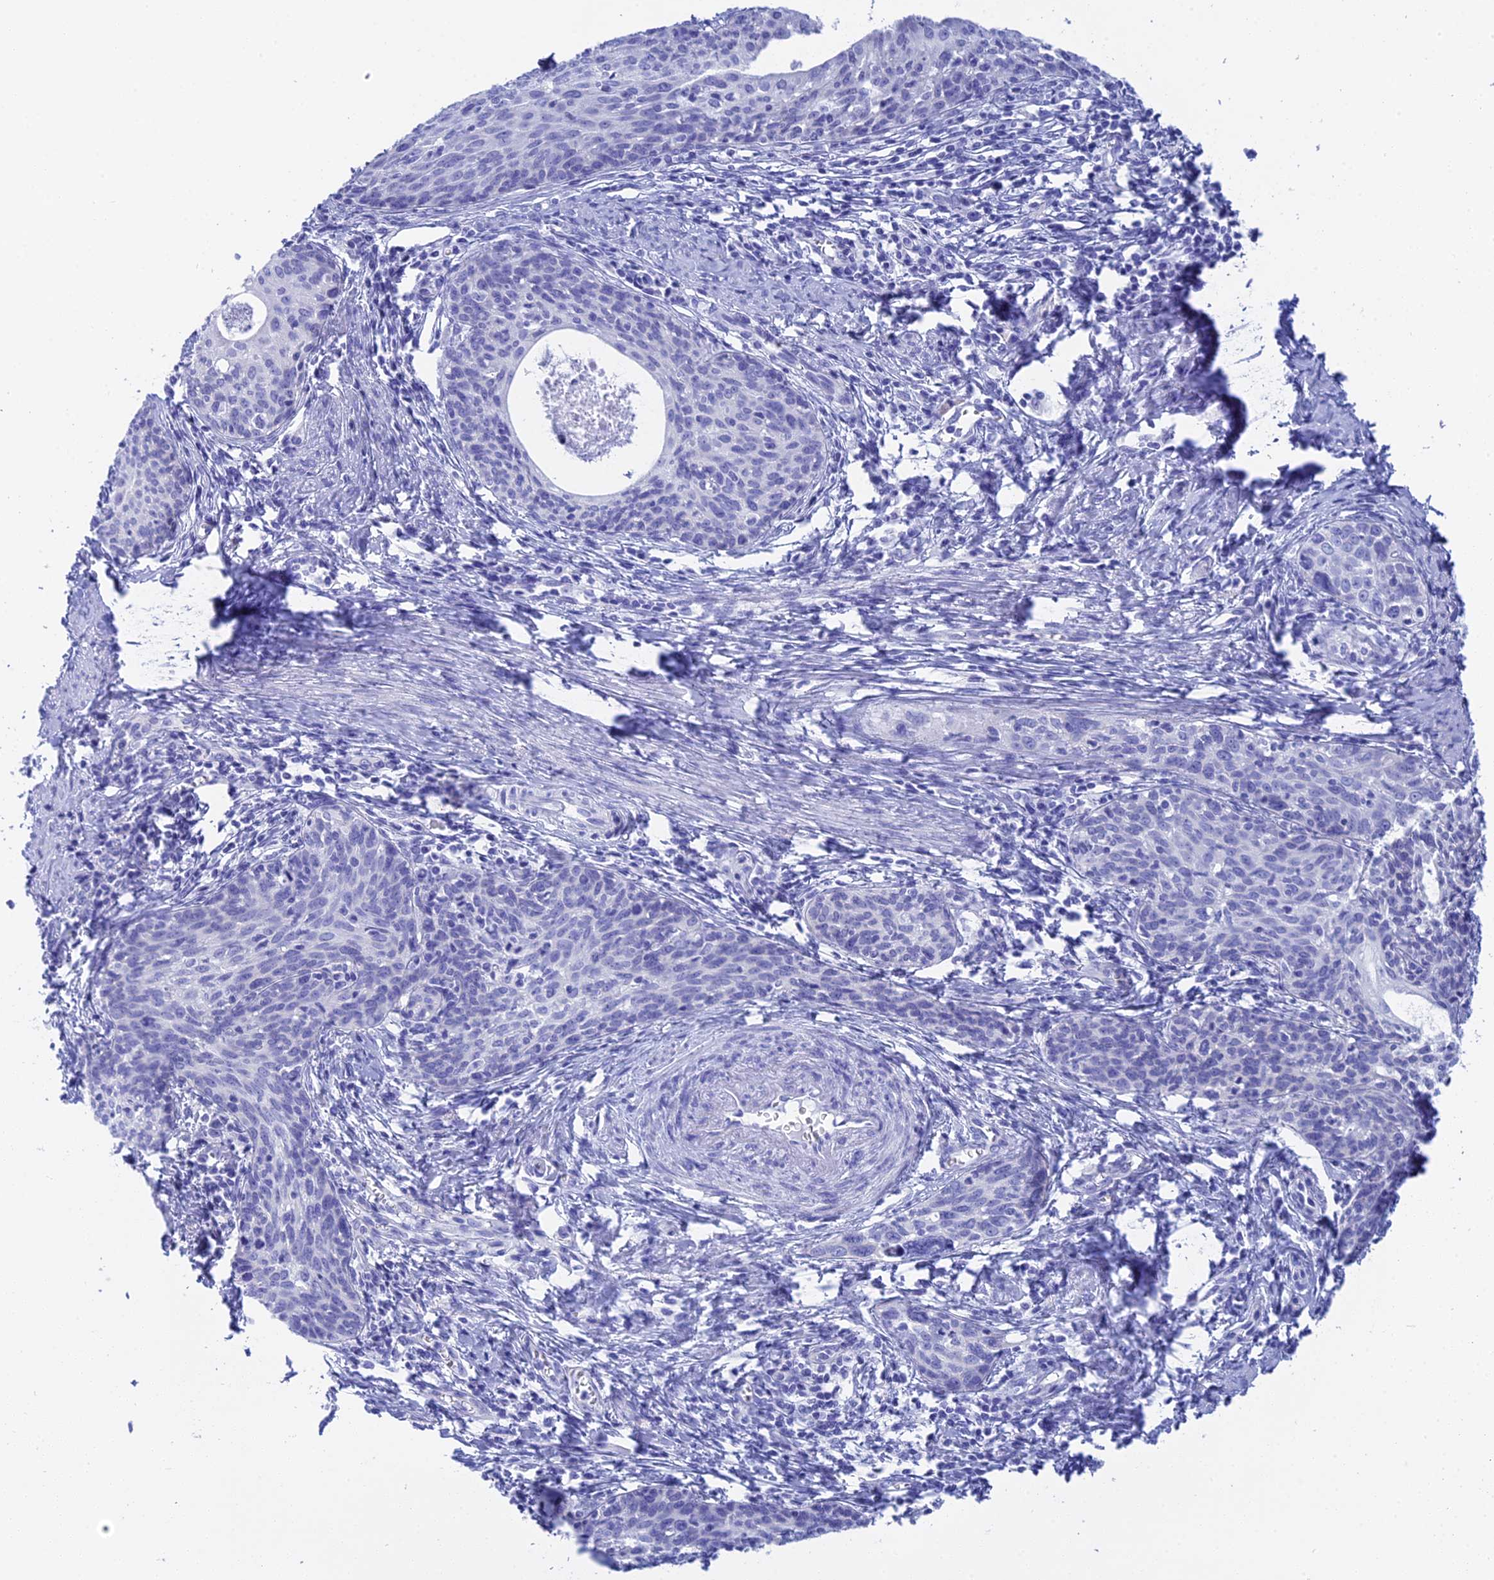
{"staining": {"intensity": "negative", "quantity": "none", "location": "none"}, "tissue": "cervical cancer", "cell_type": "Tumor cells", "image_type": "cancer", "snomed": [{"axis": "morphology", "description": "Squamous cell carcinoma, NOS"}, {"axis": "topography", "description": "Cervix"}], "caption": "Immunohistochemistry histopathology image of neoplastic tissue: cervical cancer (squamous cell carcinoma) stained with DAB demonstrates no significant protein staining in tumor cells. Nuclei are stained in blue.", "gene": "TEX101", "patient": {"sex": "female", "age": 52}}